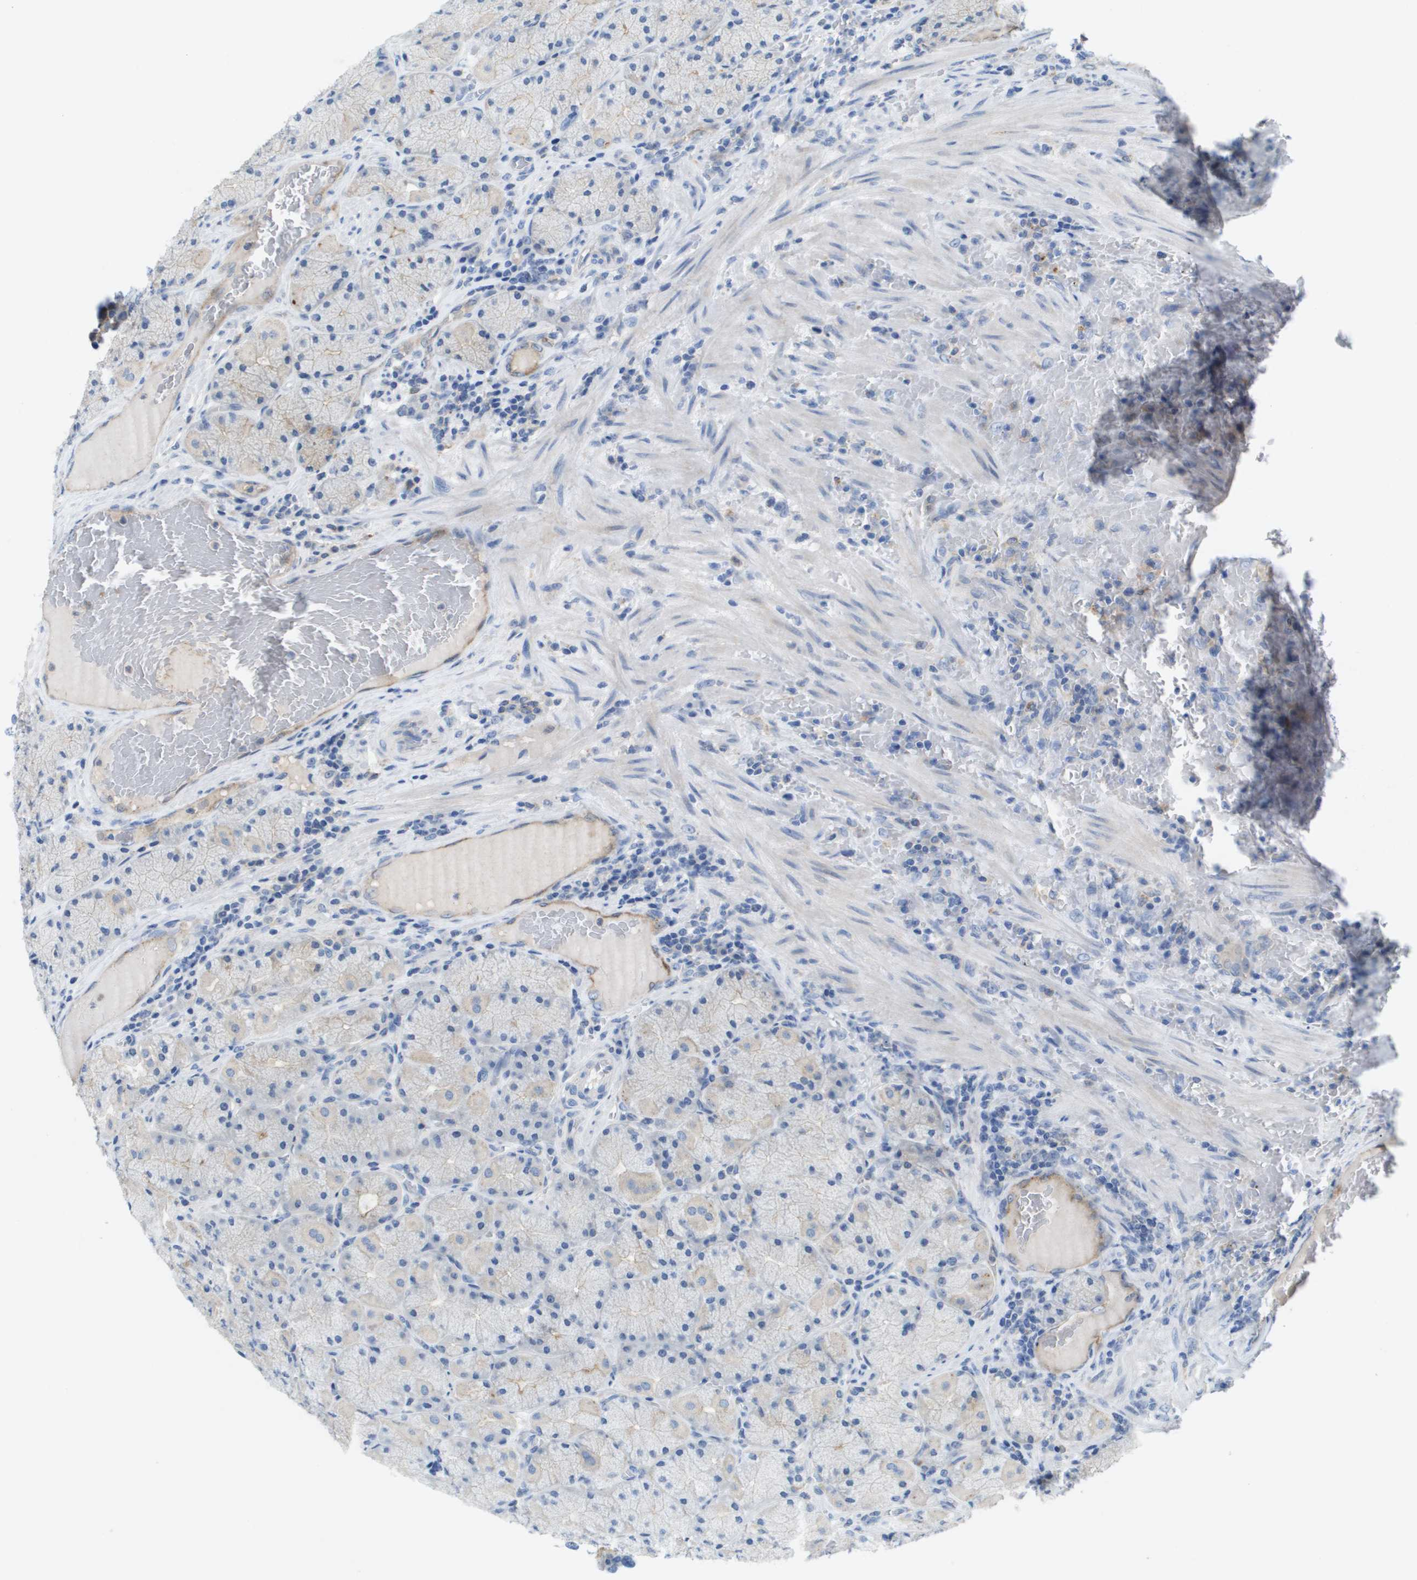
{"staining": {"intensity": "weak", "quantity": "<25%", "location": "cytoplasmic/membranous"}, "tissue": "stomach", "cell_type": "Glandular cells", "image_type": "normal", "snomed": [{"axis": "morphology", "description": "Normal tissue, NOS"}, {"axis": "morphology", "description": "Carcinoid, malignant, NOS"}, {"axis": "topography", "description": "Stomach, upper"}], "caption": "Glandular cells are negative for protein expression in benign human stomach.", "gene": "LIPG", "patient": {"sex": "male", "age": 39}}